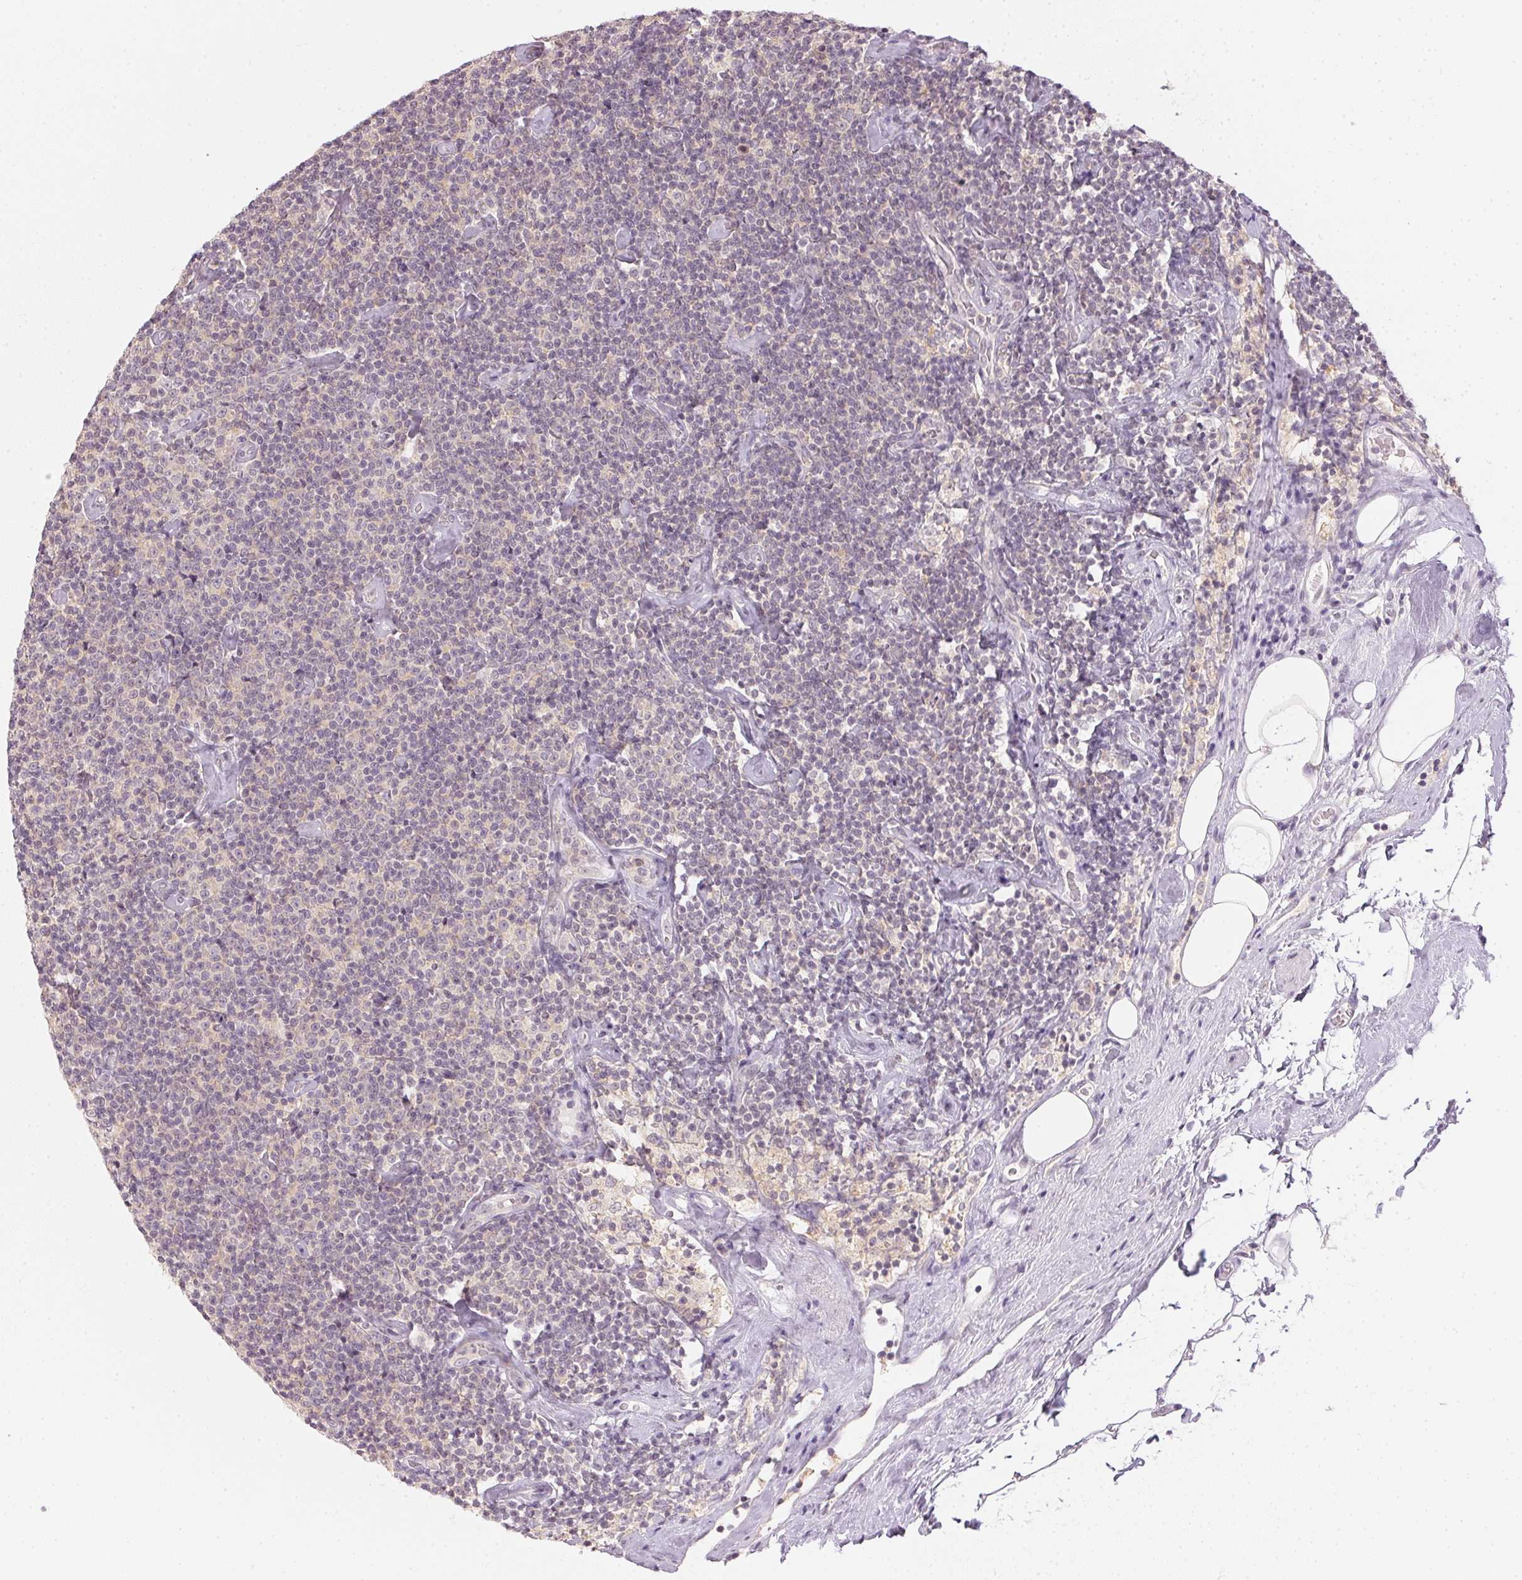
{"staining": {"intensity": "negative", "quantity": "none", "location": "none"}, "tissue": "lymphoma", "cell_type": "Tumor cells", "image_type": "cancer", "snomed": [{"axis": "morphology", "description": "Malignant lymphoma, non-Hodgkin's type, Low grade"}, {"axis": "topography", "description": "Lymph node"}], "caption": "Human low-grade malignant lymphoma, non-Hodgkin's type stained for a protein using immunohistochemistry (IHC) reveals no staining in tumor cells.", "gene": "KPRP", "patient": {"sex": "male", "age": 81}}